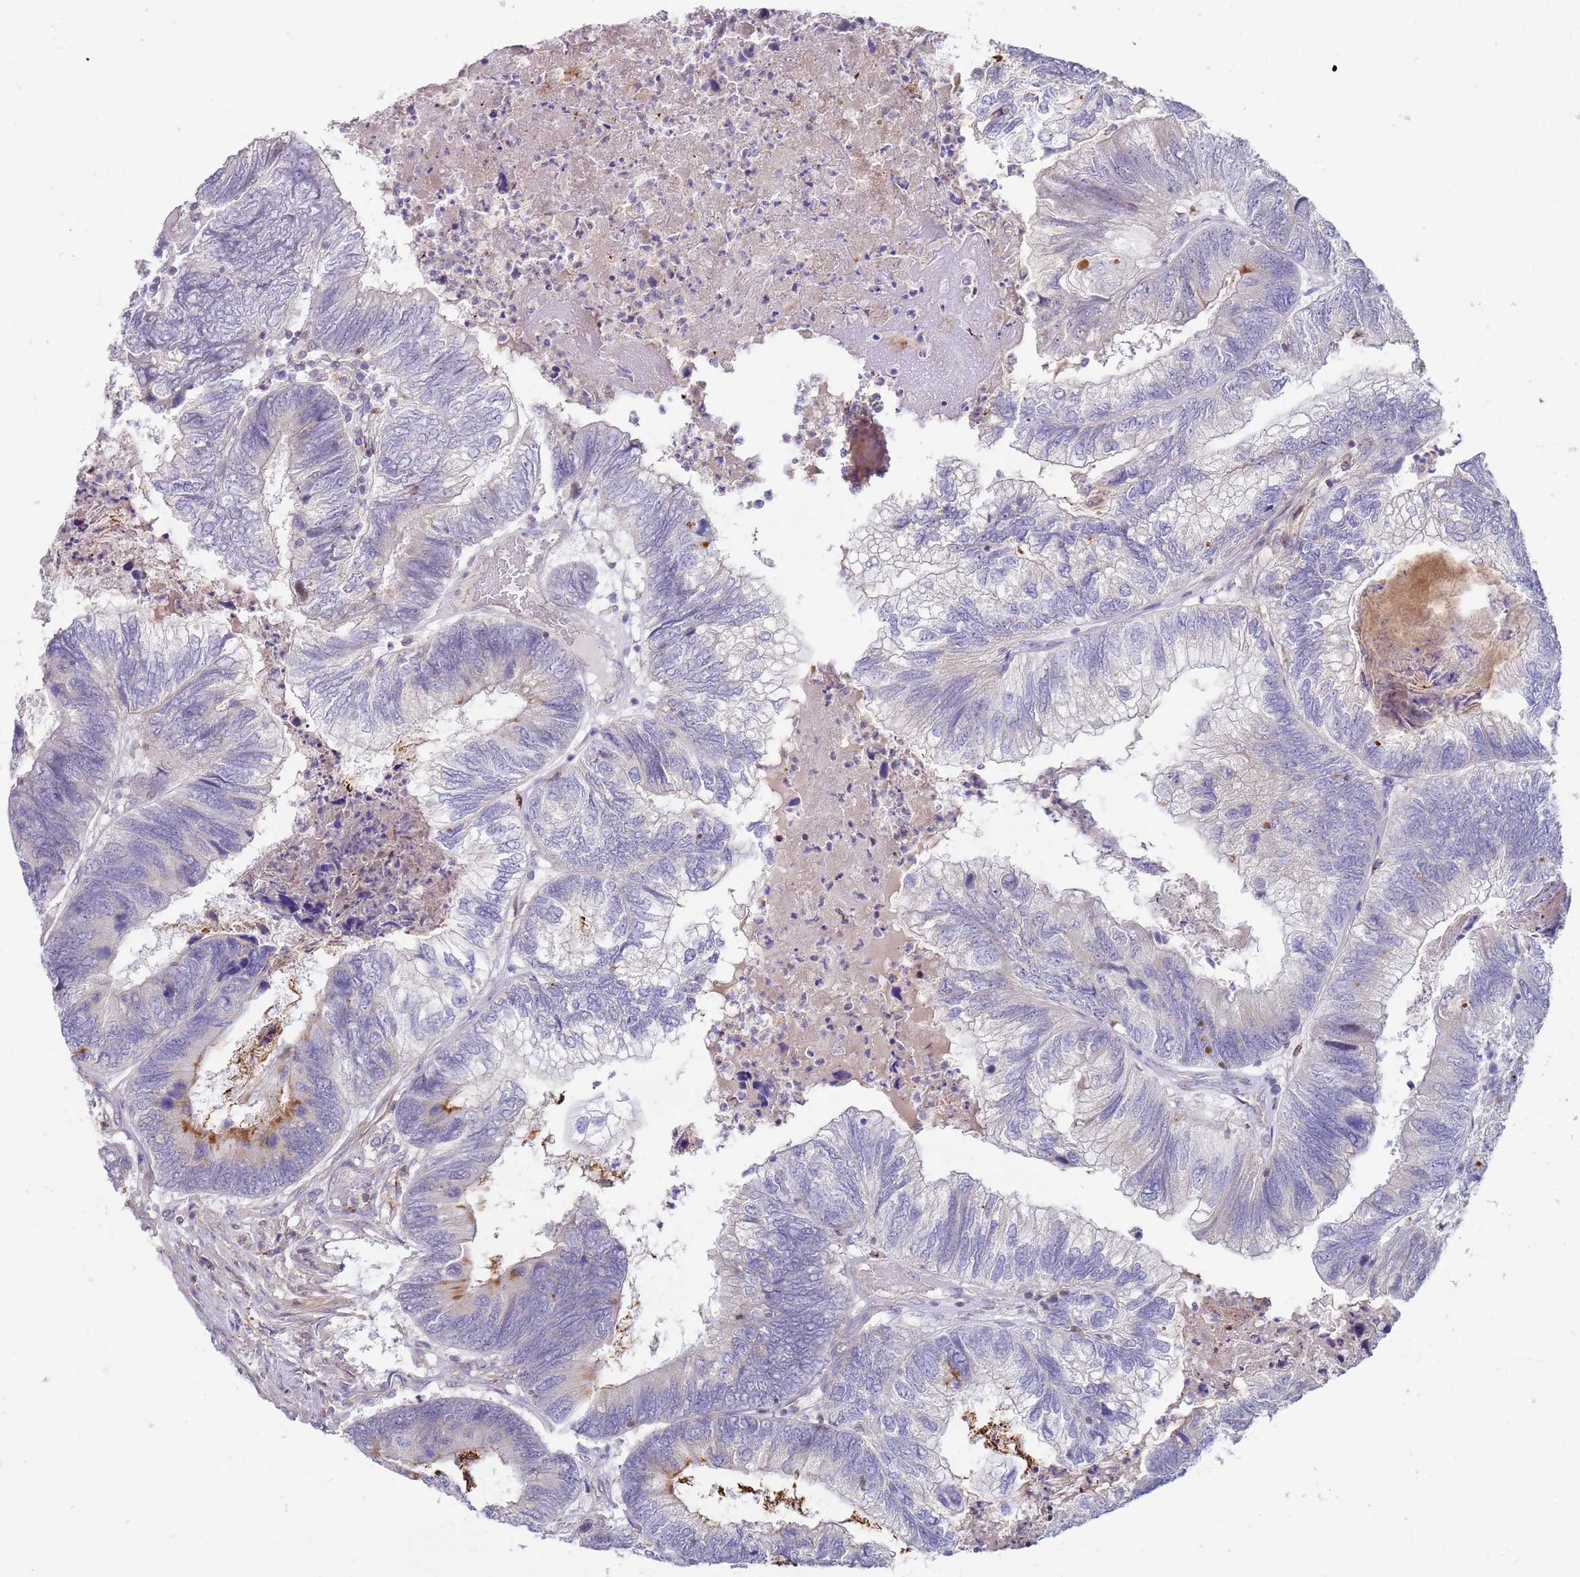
{"staining": {"intensity": "moderate", "quantity": "<25%", "location": "cytoplasmic/membranous"}, "tissue": "colorectal cancer", "cell_type": "Tumor cells", "image_type": "cancer", "snomed": [{"axis": "morphology", "description": "Adenocarcinoma, NOS"}, {"axis": "topography", "description": "Colon"}], "caption": "There is low levels of moderate cytoplasmic/membranous positivity in tumor cells of adenocarcinoma (colorectal), as demonstrated by immunohistochemical staining (brown color).", "gene": "STK25", "patient": {"sex": "female", "age": 67}}